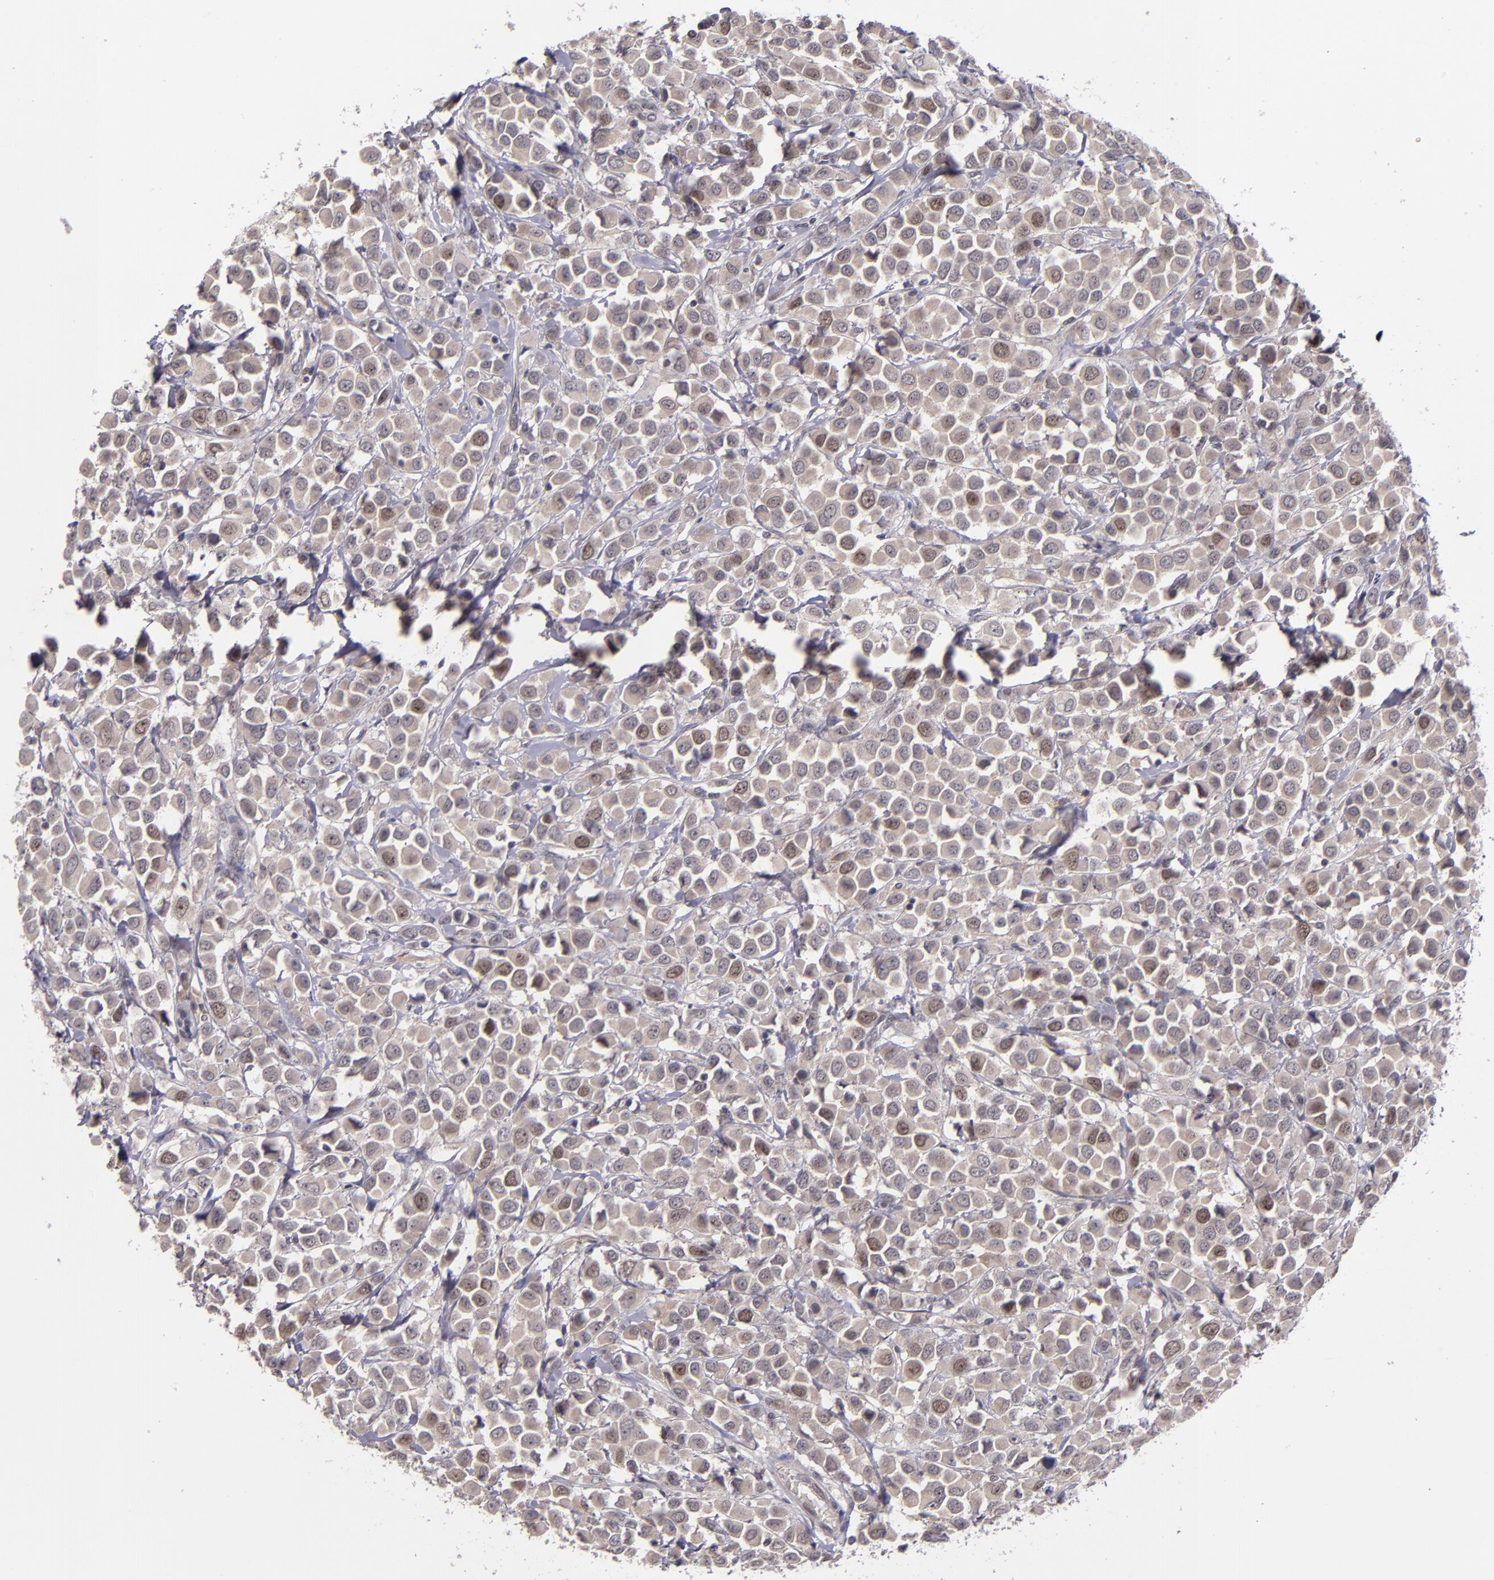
{"staining": {"intensity": "weak", "quantity": "<25%", "location": "nuclear"}, "tissue": "breast cancer", "cell_type": "Tumor cells", "image_type": "cancer", "snomed": [{"axis": "morphology", "description": "Duct carcinoma"}, {"axis": "topography", "description": "Breast"}], "caption": "Tumor cells are negative for brown protein staining in intraductal carcinoma (breast).", "gene": "CDC7", "patient": {"sex": "female", "age": 61}}